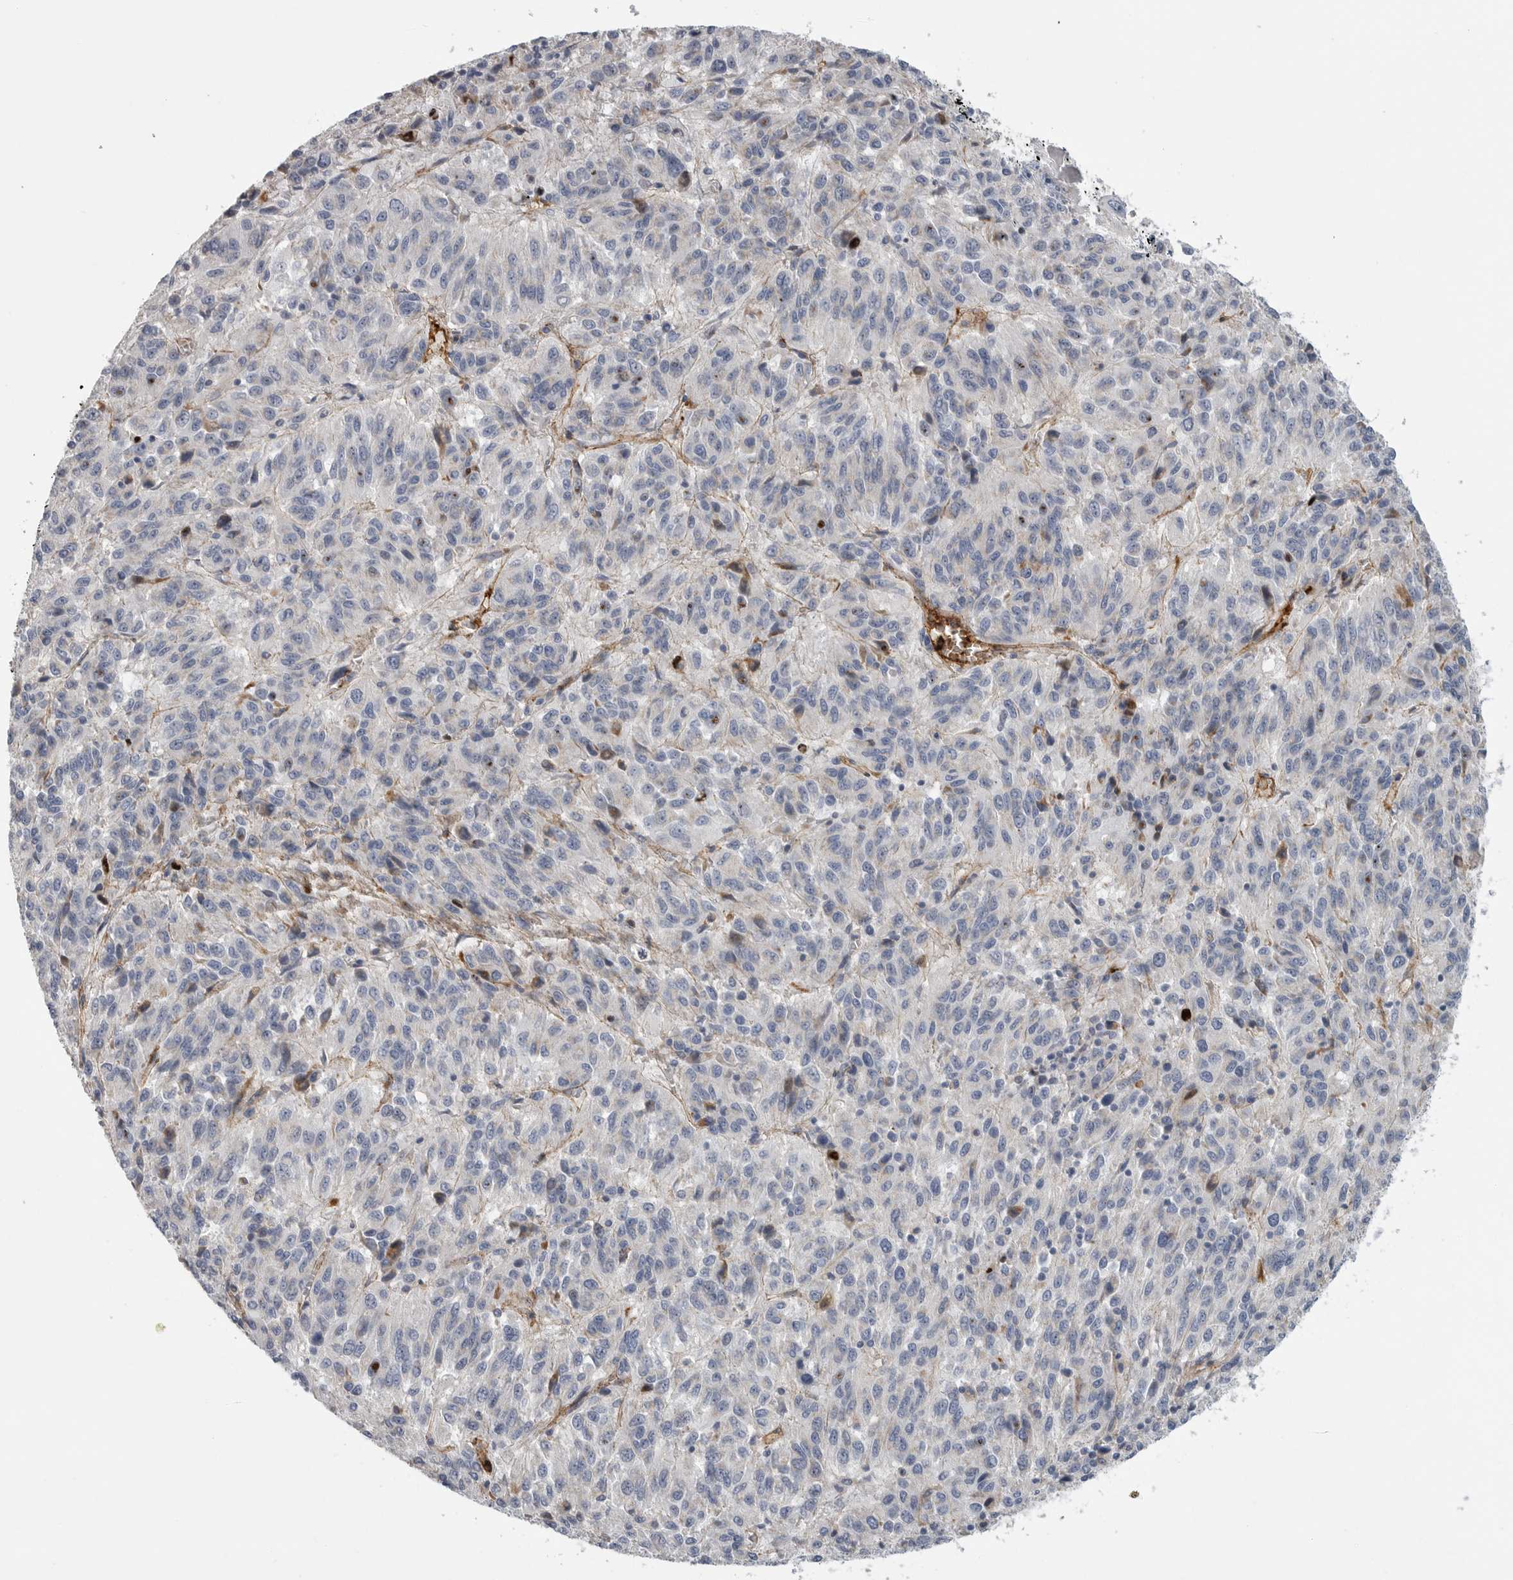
{"staining": {"intensity": "negative", "quantity": "none", "location": "none"}, "tissue": "melanoma", "cell_type": "Tumor cells", "image_type": "cancer", "snomed": [{"axis": "morphology", "description": "Malignant melanoma, Metastatic site"}, {"axis": "topography", "description": "Lung"}], "caption": "Tumor cells are negative for protein expression in human melanoma.", "gene": "SDC3", "patient": {"sex": "male", "age": 64}}